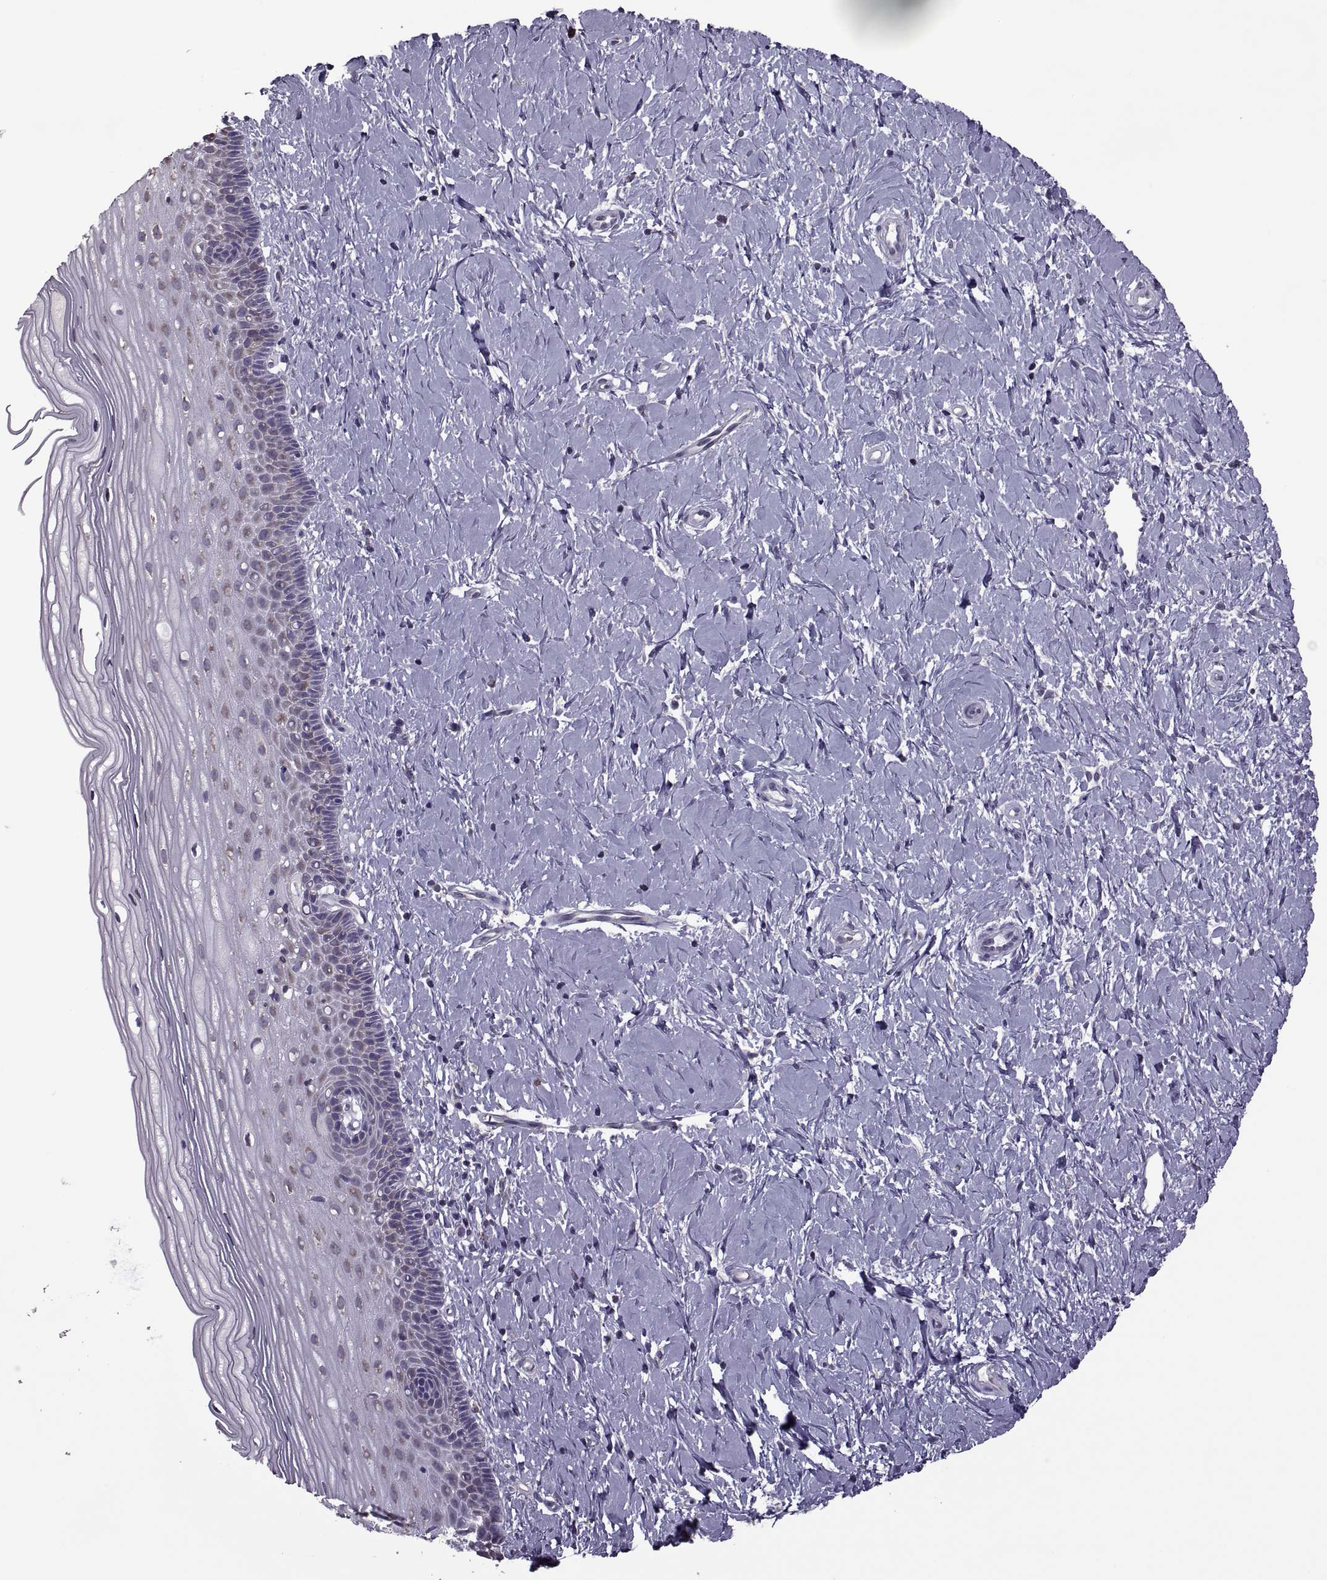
{"staining": {"intensity": "negative", "quantity": "none", "location": "none"}, "tissue": "cervix", "cell_type": "Glandular cells", "image_type": "normal", "snomed": [{"axis": "morphology", "description": "Normal tissue, NOS"}, {"axis": "topography", "description": "Cervix"}], "caption": "A high-resolution micrograph shows immunohistochemistry (IHC) staining of benign cervix, which demonstrates no significant positivity in glandular cells. (Brightfield microscopy of DAB (3,3'-diaminobenzidine) immunohistochemistry at high magnification).", "gene": "PABPC1", "patient": {"sex": "female", "age": 37}}